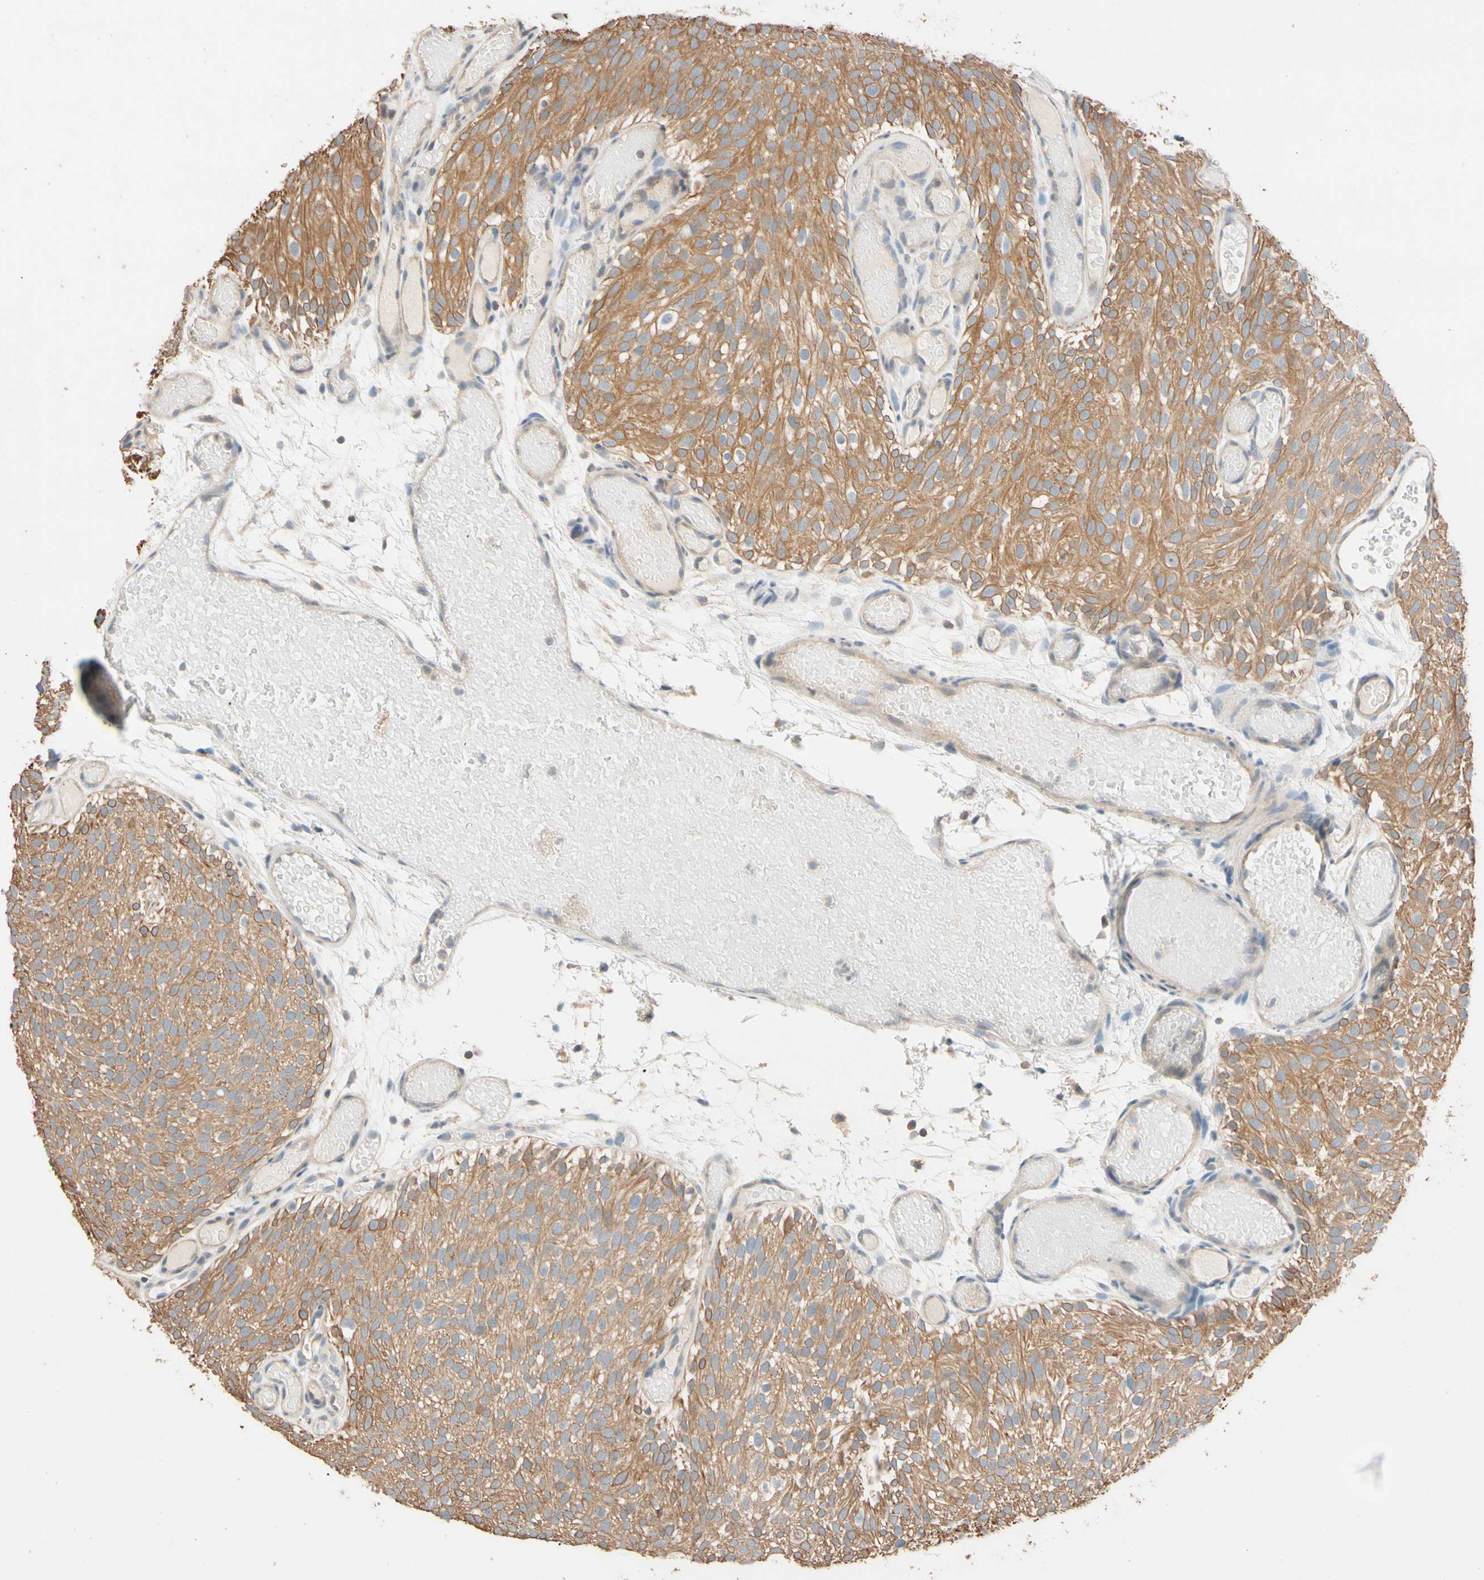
{"staining": {"intensity": "moderate", "quantity": ">75%", "location": "cytoplasmic/membranous"}, "tissue": "urothelial cancer", "cell_type": "Tumor cells", "image_type": "cancer", "snomed": [{"axis": "morphology", "description": "Urothelial carcinoma, Low grade"}, {"axis": "topography", "description": "Urinary bladder"}], "caption": "Human urothelial cancer stained for a protein (brown) demonstrates moderate cytoplasmic/membranous positive expression in approximately >75% of tumor cells.", "gene": "MAP3K7", "patient": {"sex": "male", "age": 78}}